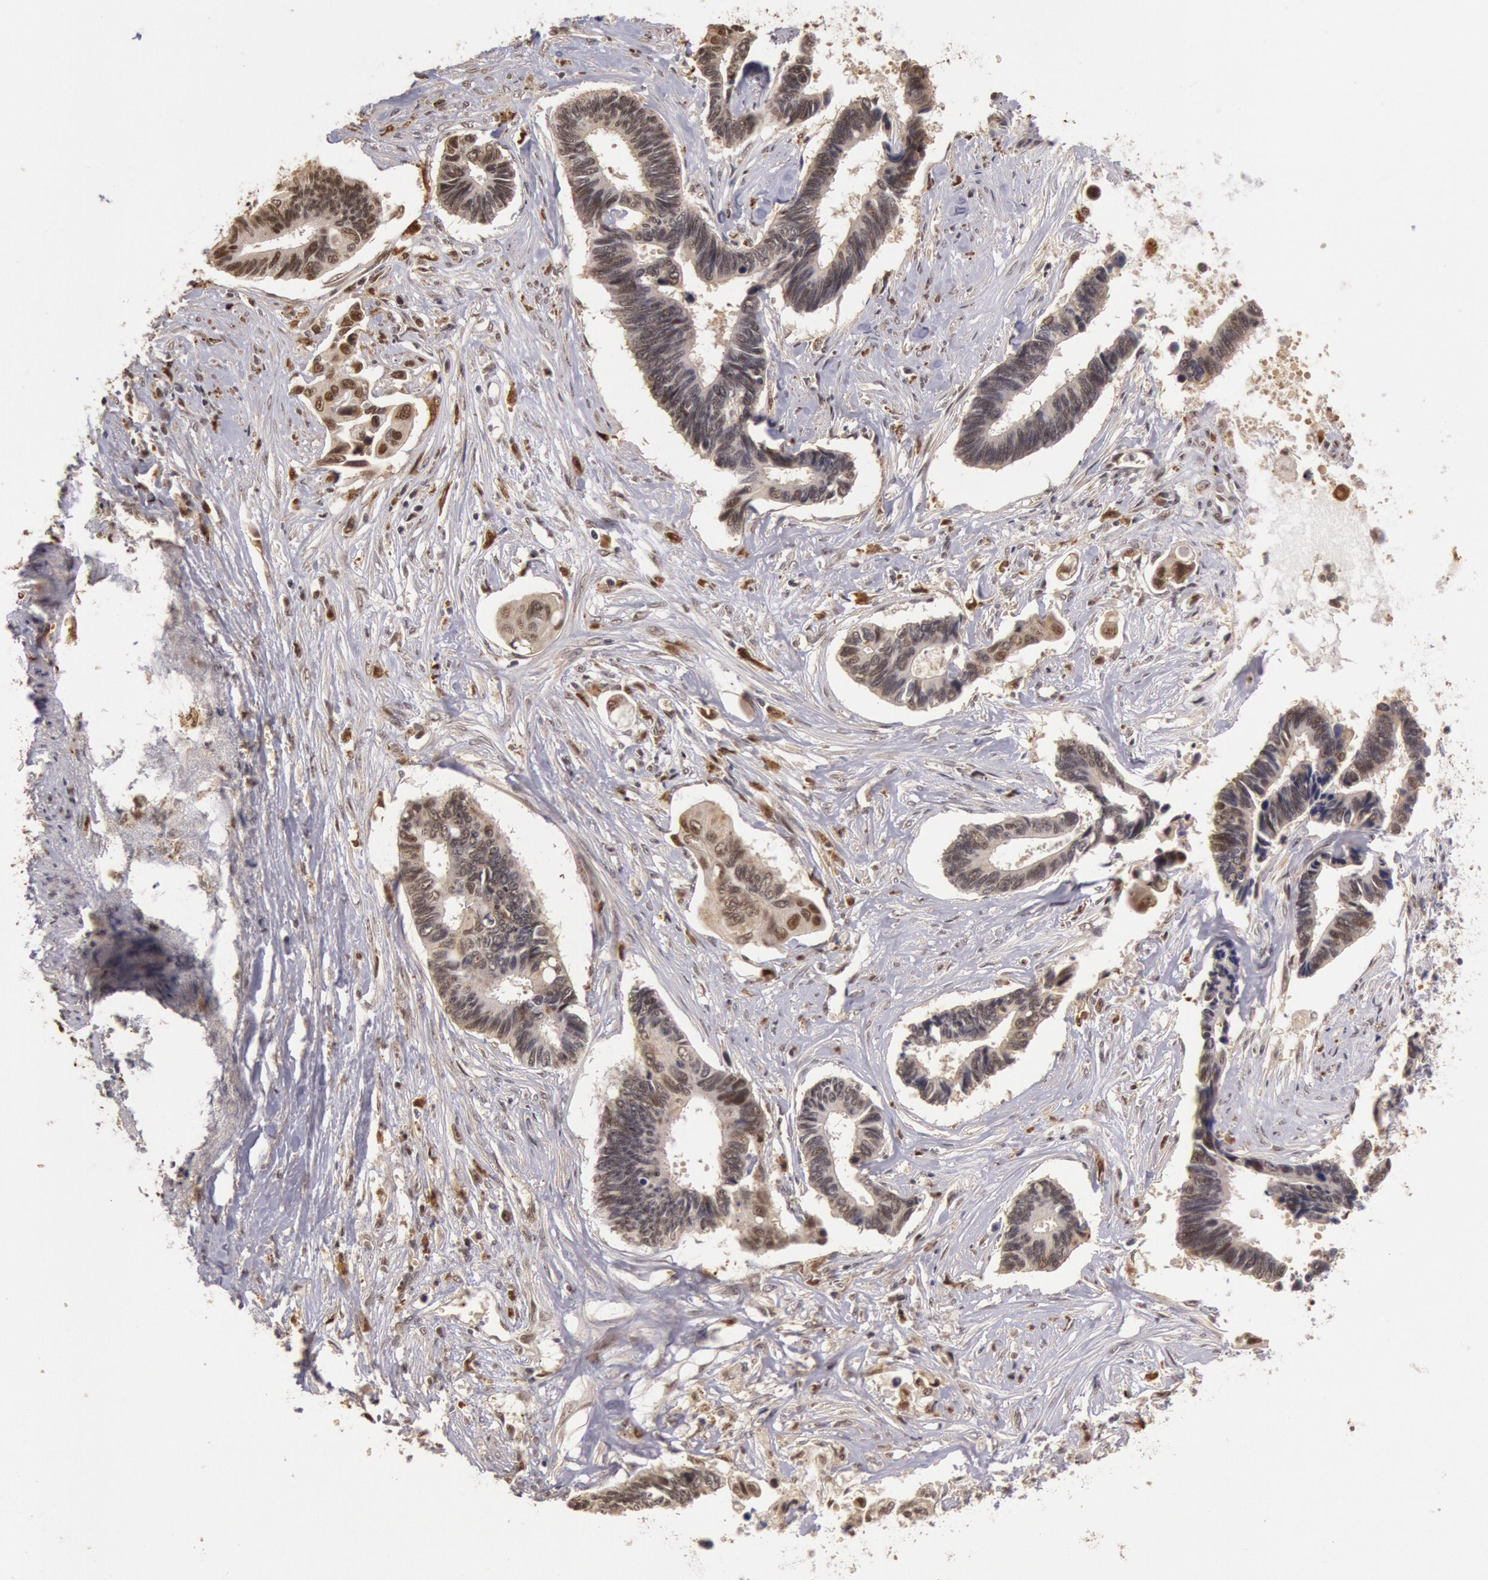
{"staining": {"intensity": "weak", "quantity": "25%-75%", "location": "nuclear"}, "tissue": "pancreatic cancer", "cell_type": "Tumor cells", "image_type": "cancer", "snomed": [{"axis": "morphology", "description": "Adenocarcinoma, NOS"}, {"axis": "topography", "description": "Pancreas"}], "caption": "About 25%-75% of tumor cells in human pancreatic cancer demonstrate weak nuclear protein expression as visualized by brown immunohistochemical staining.", "gene": "LIG4", "patient": {"sex": "female", "age": 70}}